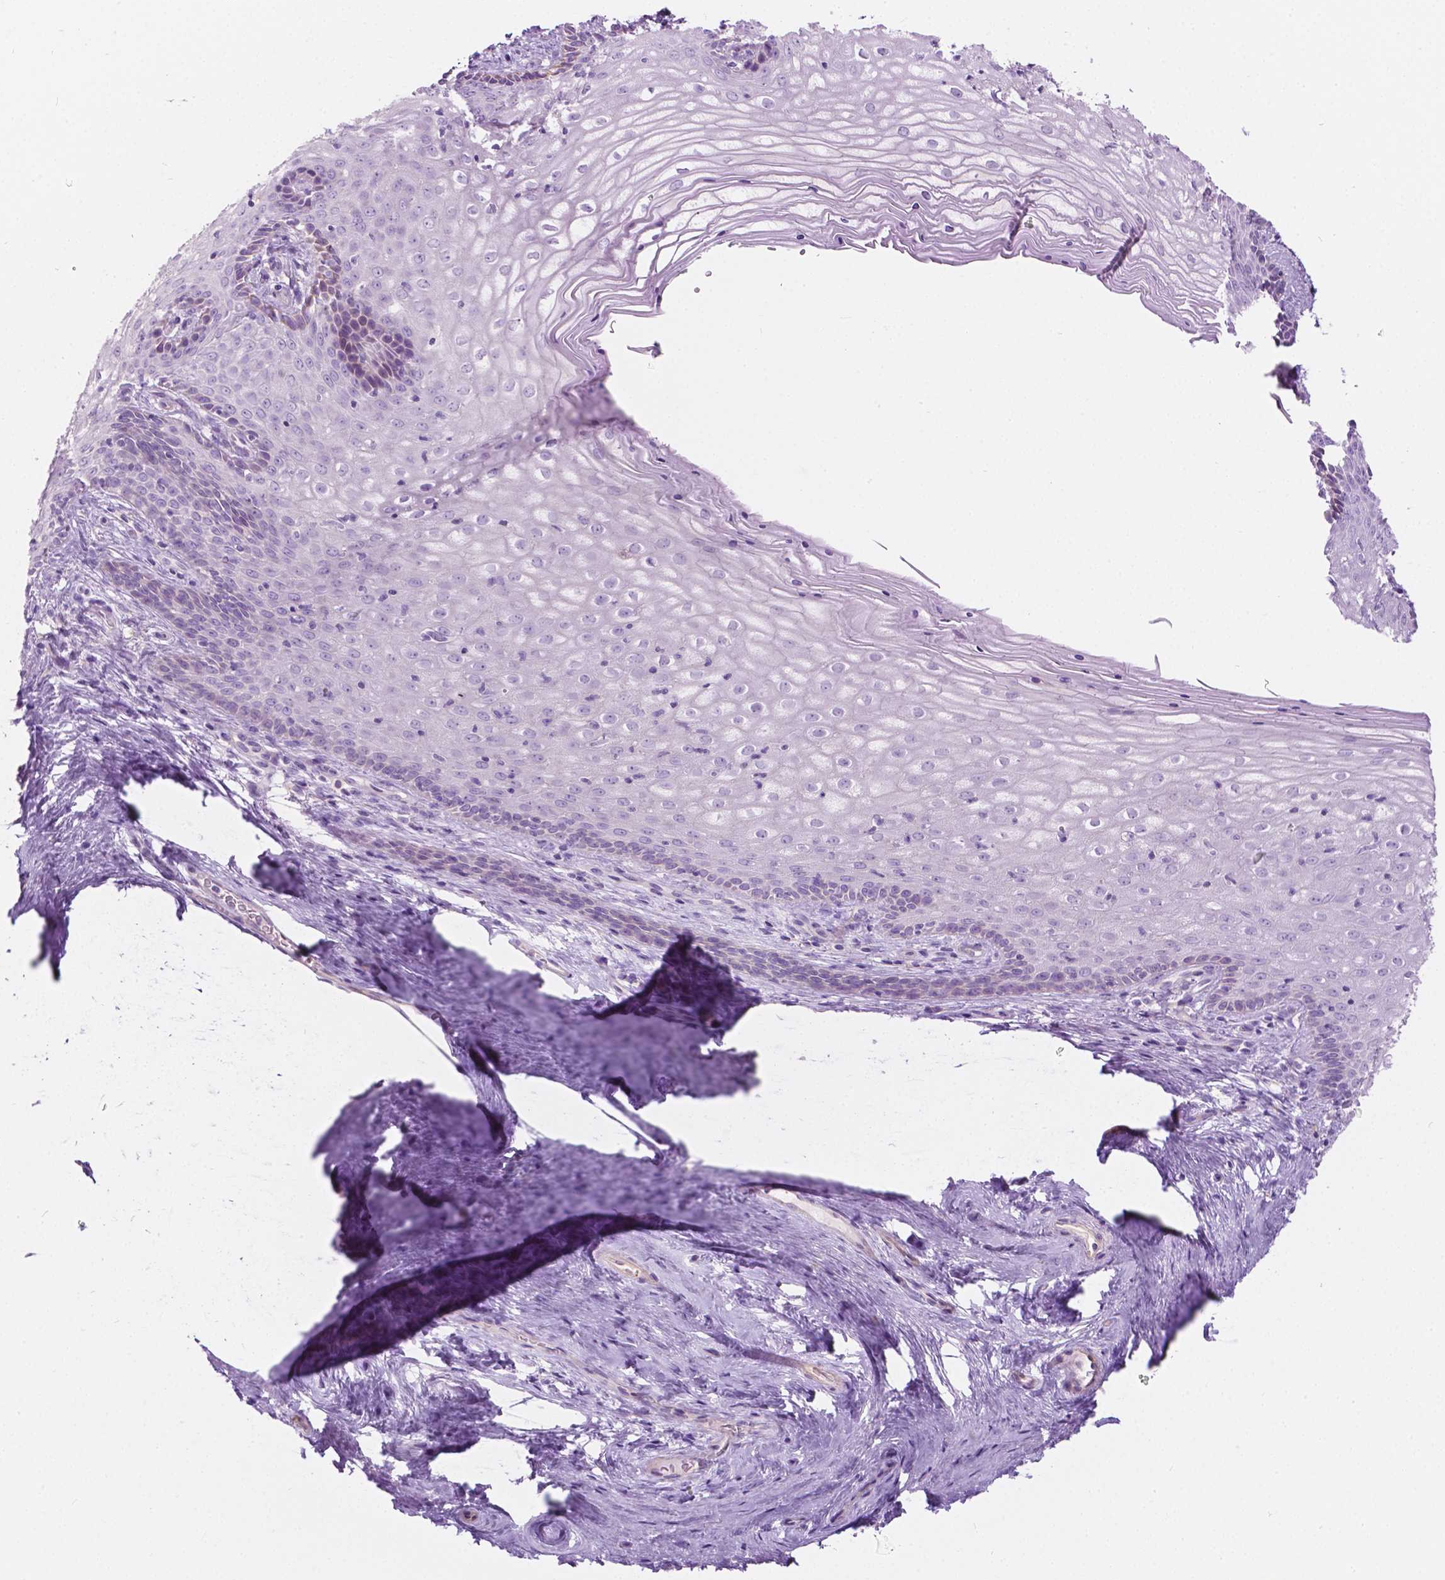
{"staining": {"intensity": "negative", "quantity": "none", "location": "none"}, "tissue": "vagina", "cell_type": "Squamous epithelial cells", "image_type": "normal", "snomed": [{"axis": "morphology", "description": "Normal tissue, NOS"}, {"axis": "topography", "description": "Vagina"}], "caption": "This image is of benign vagina stained with immunohistochemistry (IHC) to label a protein in brown with the nuclei are counter-stained blue. There is no expression in squamous epithelial cells. The staining was performed using DAB (3,3'-diaminobenzidine) to visualize the protein expression in brown, while the nuclei were stained in blue with hematoxylin (Magnification: 20x).", "gene": "NOS1AP", "patient": {"sex": "female", "age": 45}}